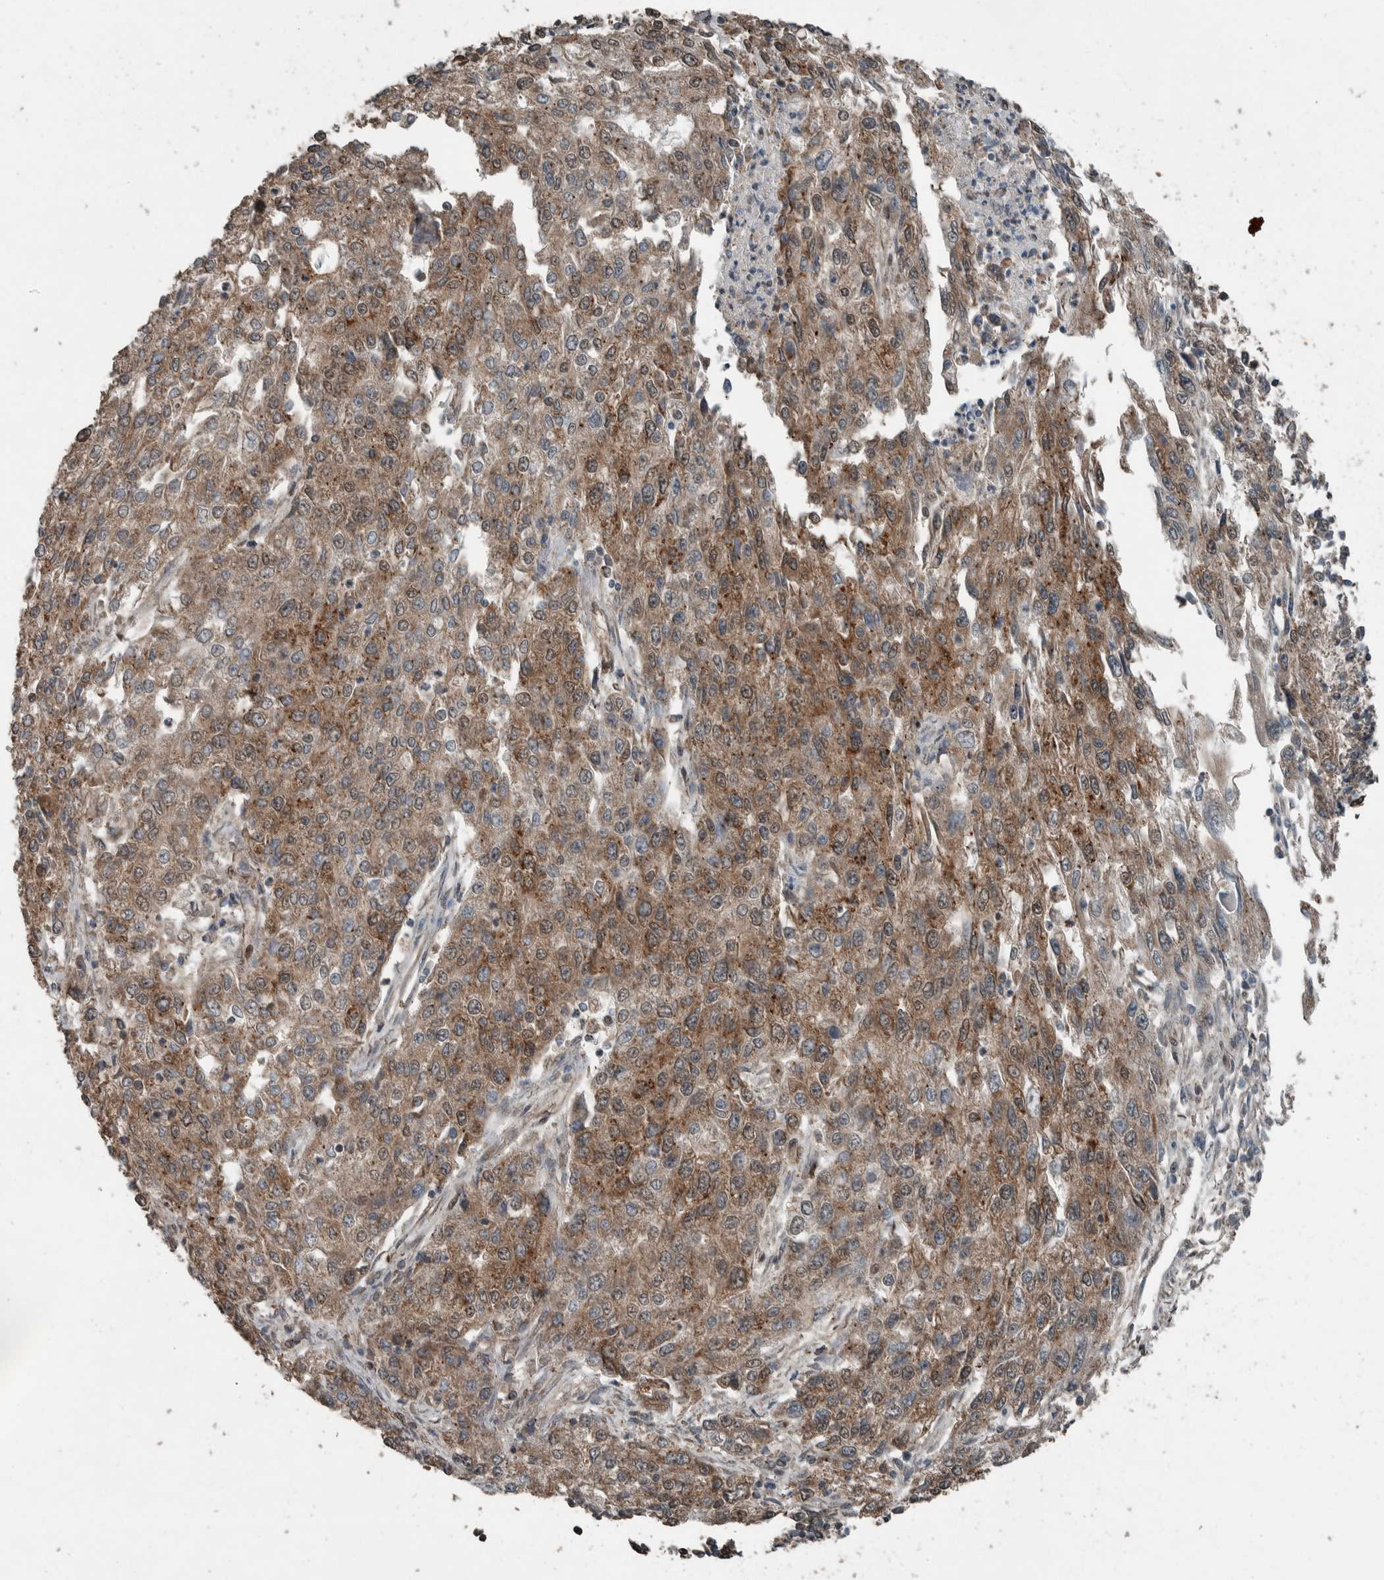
{"staining": {"intensity": "weak", "quantity": ">75%", "location": "cytoplasmic/membranous"}, "tissue": "endometrial cancer", "cell_type": "Tumor cells", "image_type": "cancer", "snomed": [{"axis": "morphology", "description": "Adenocarcinoma, NOS"}, {"axis": "topography", "description": "Endometrium"}], "caption": "Endometrial adenocarcinoma was stained to show a protein in brown. There is low levels of weak cytoplasmic/membranous expression in about >75% of tumor cells.", "gene": "MYO1E", "patient": {"sex": "female", "age": 49}}